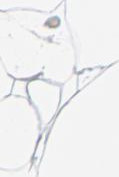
{"staining": {"intensity": "negative", "quantity": "none", "location": "none"}, "tissue": "adipose tissue", "cell_type": "Adipocytes", "image_type": "normal", "snomed": [{"axis": "morphology", "description": "Normal tissue, NOS"}, {"axis": "morphology", "description": "Duct carcinoma"}, {"axis": "topography", "description": "Breast"}, {"axis": "topography", "description": "Adipose tissue"}], "caption": "Immunohistochemistry micrograph of unremarkable human adipose tissue stained for a protein (brown), which reveals no staining in adipocytes.", "gene": "NLGN3", "patient": {"sex": "female", "age": 37}}